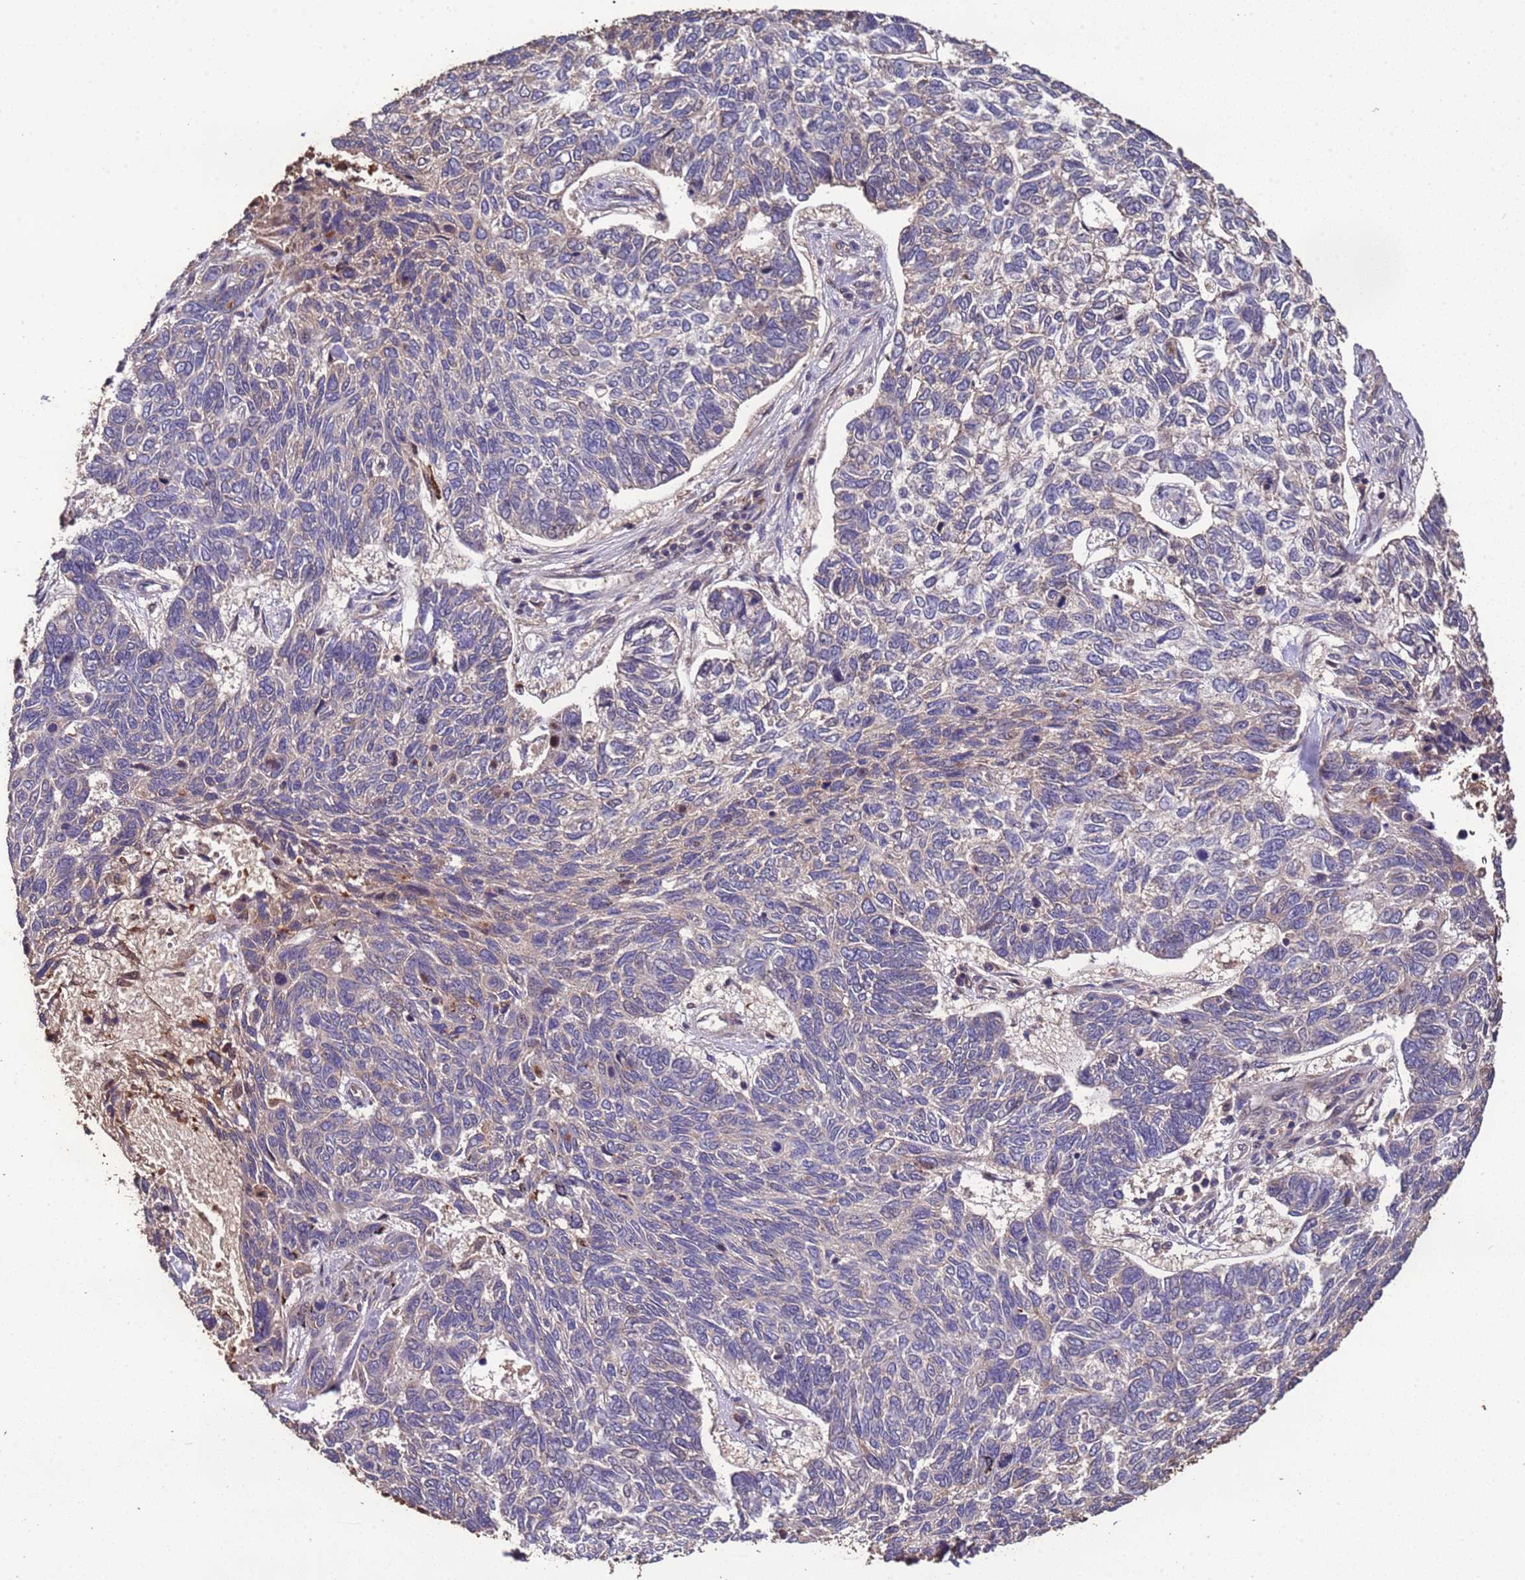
{"staining": {"intensity": "weak", "quantity": "<25%", "location": "cytoplasmic/membranous"}, "tissue": "skin cancer", "cell_type": "Tumor cells", "image_type": "cancer", "snomed": [{"axis": "morphology", "description": "Basal cell carcinoma"}, {"axis": "topography", "description": "Skin"}], "caption": "This photomicrograph is of basal cell carcinoma (skin) stained with immunohistochemistry (IHC) to label a protein in brown with the nuclei are counter-stained blue. There is no positivity in tumor cells.", "gene": "CCDC184", "patient": {"sex": "female", "age": 65}}